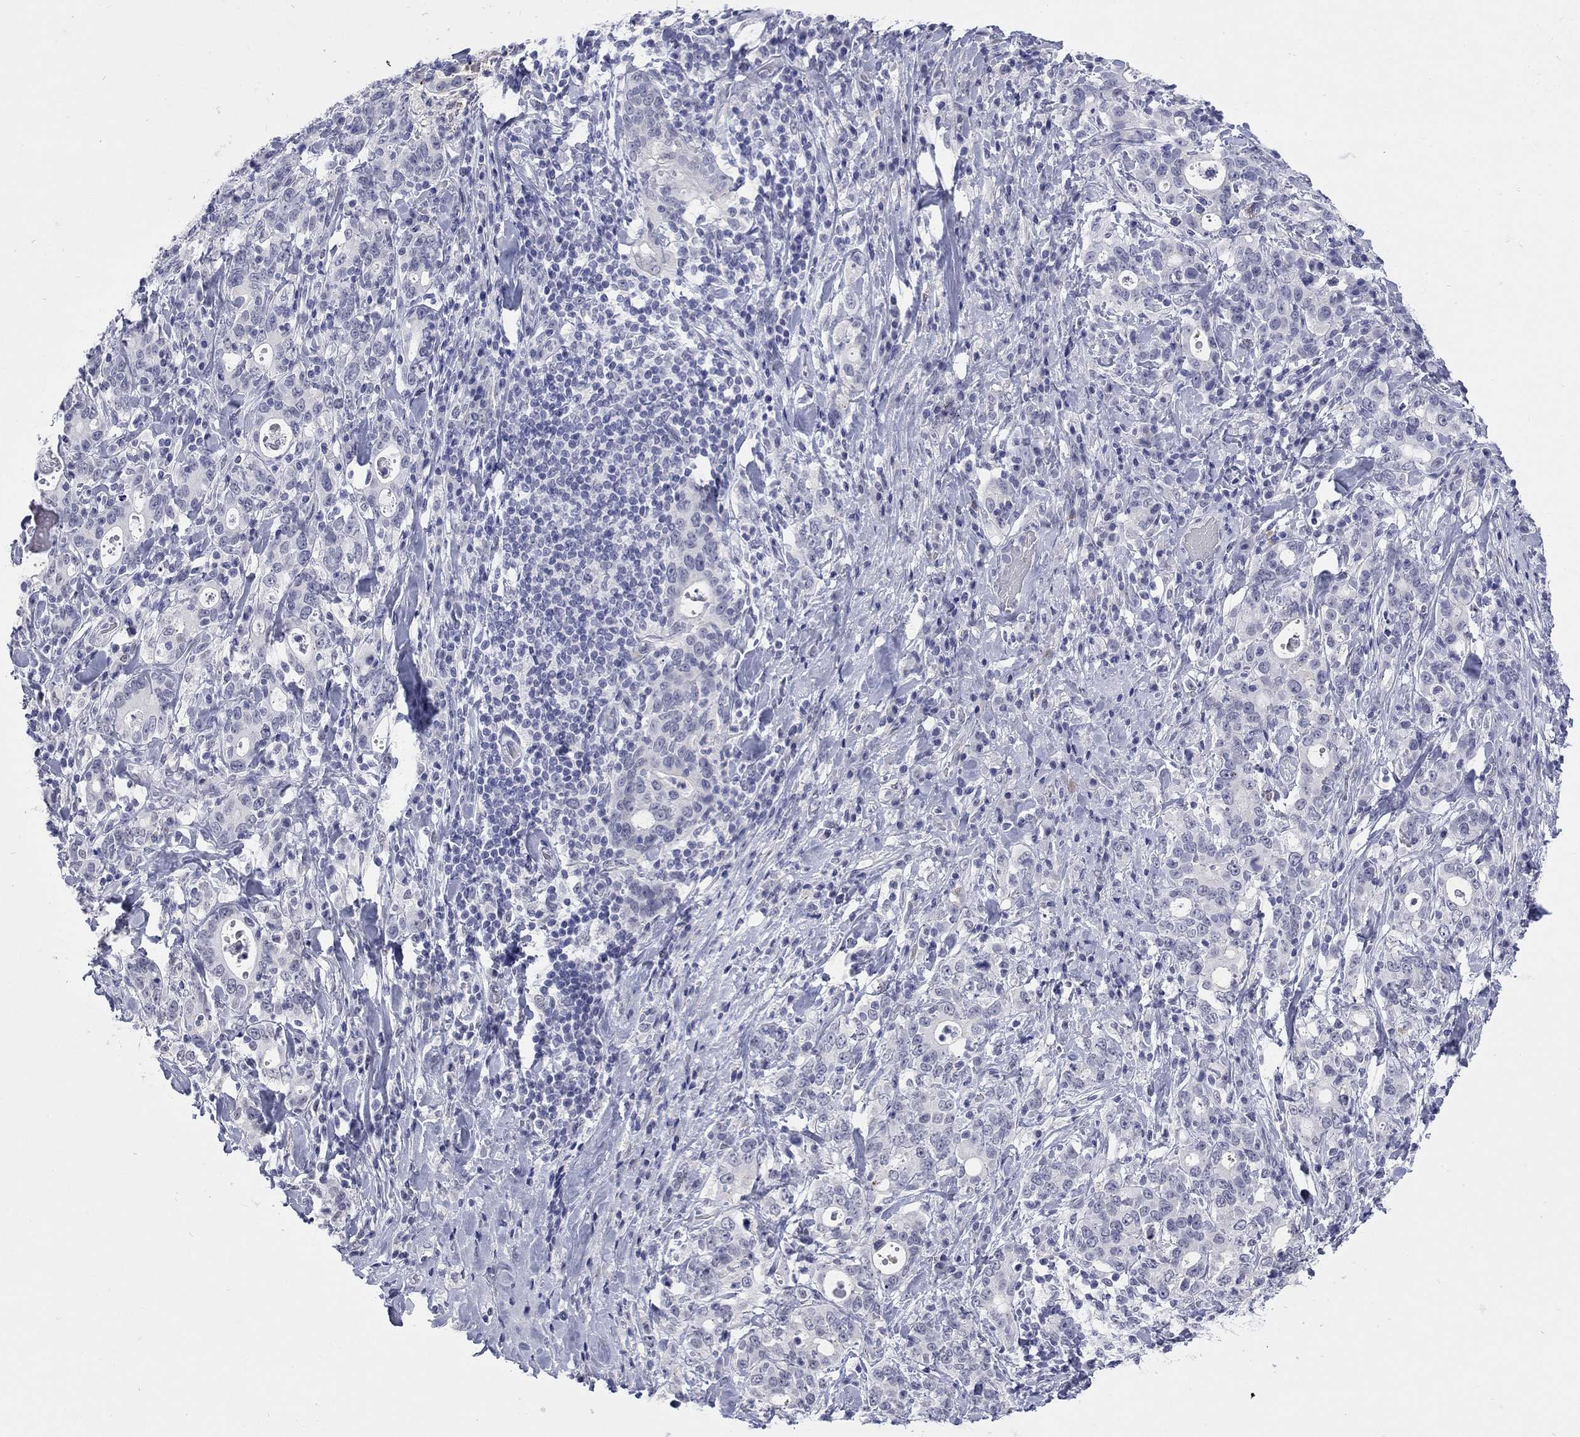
{"staining": {"intensity": "negative", "quantity": "none", "location": "none"}, "tissue": "stomach cancer", "cell_type": "Tumor cells", "image_type": "cancer", "snomed": [{"axis": "morphology", "description": "Adenocarcinoma, NOS"}, {"axis": "topography", "description": "Stomach"}], "caption": "There is no significant staining in tumor cells of stomach adenocarcinoma. Brightfield microscopy of IHC stained with DAB (brown) and hematoxylin (blue), captured at high magnification.", "gene": "ECEL1", "patient": {"sex": "male", "age": 79}}